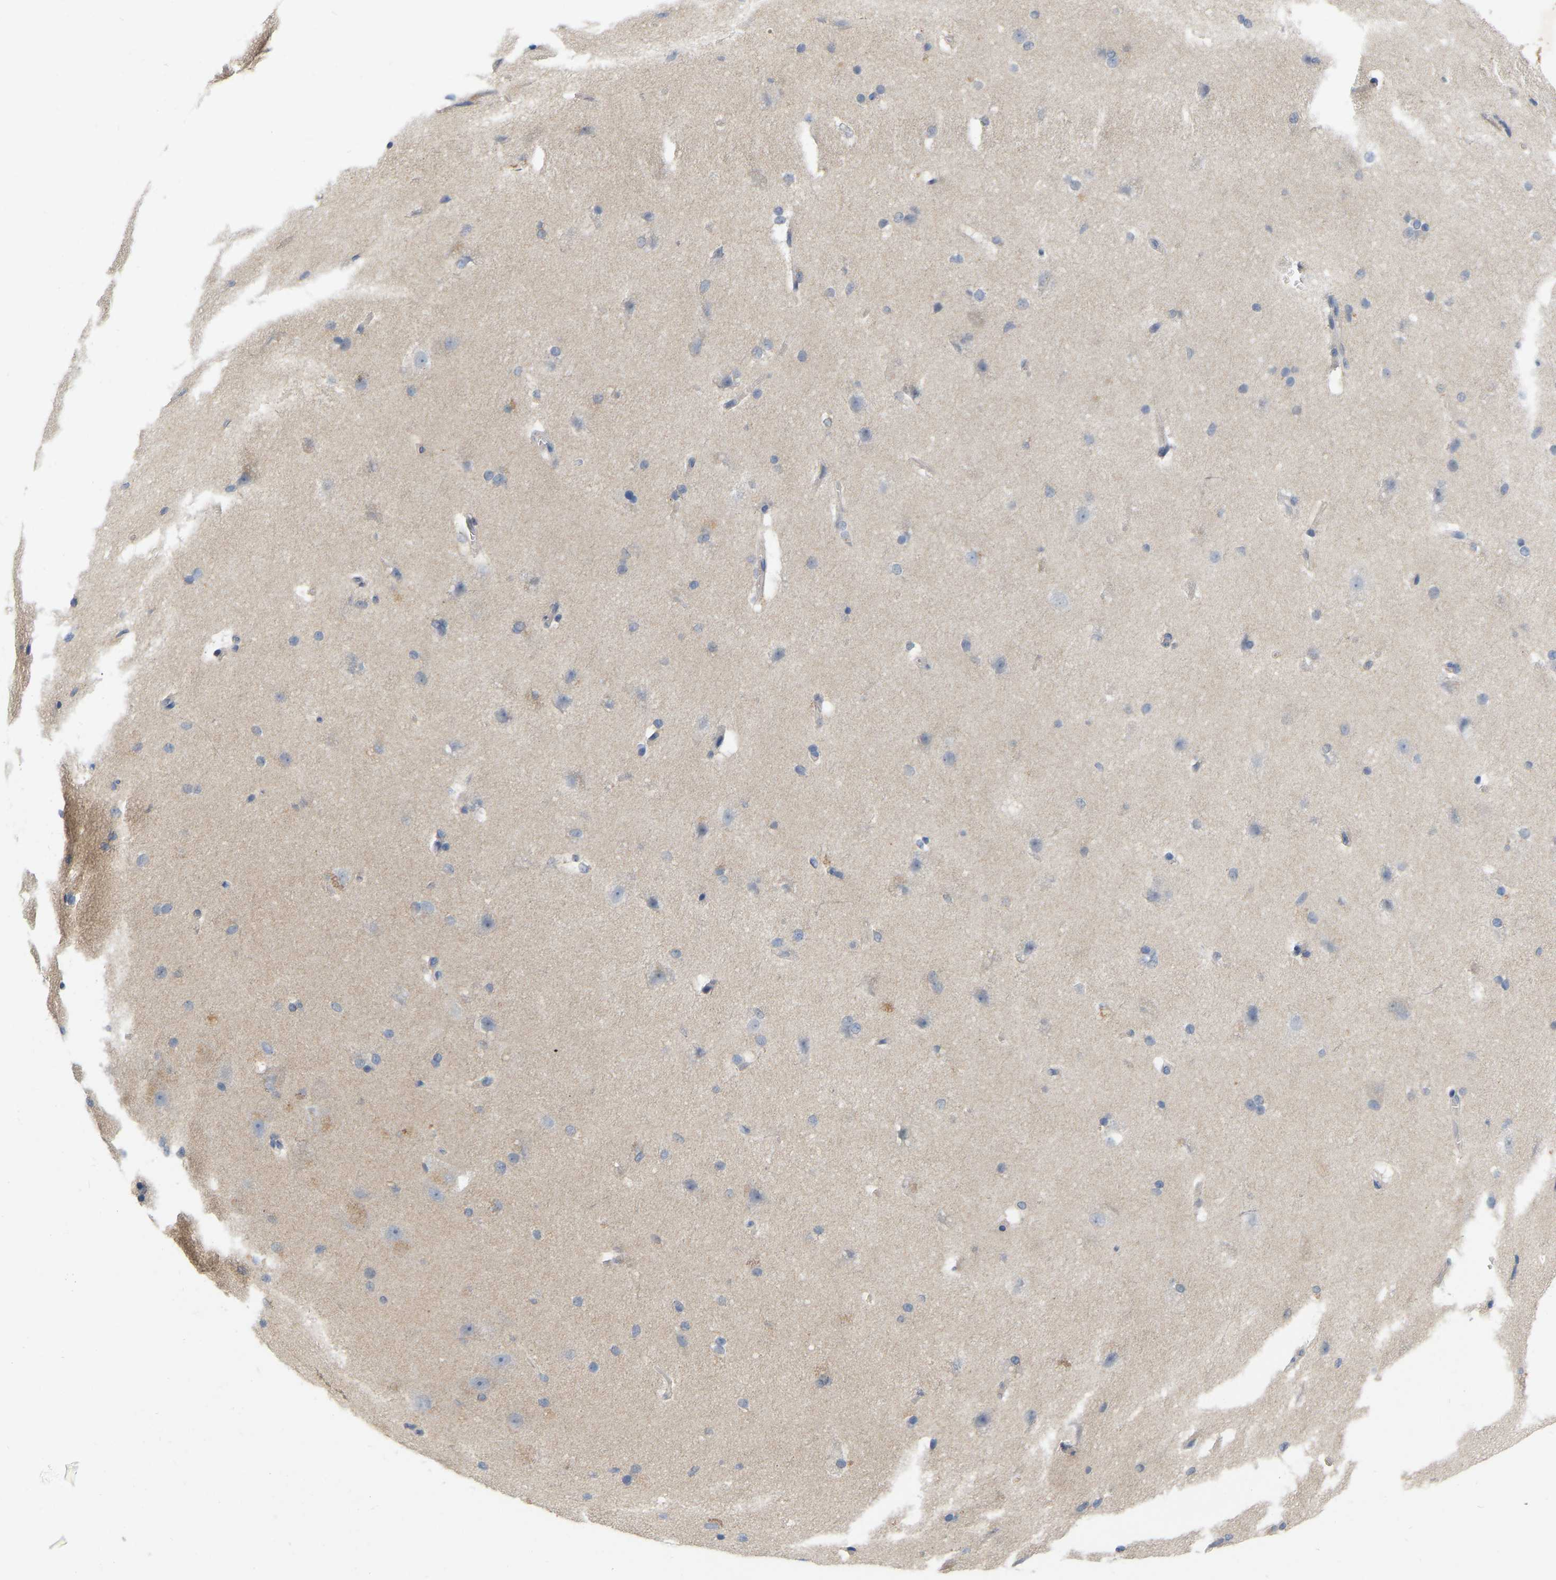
{"staining": {"intensity": "negative", "quantity": "none", "location": "none"}, "tissue": "cerebral cortex", "cell_type": "Endothelial cells", "image_type": "normal", "snomed": [{"axis": "morphology", "description": "Normal tissue, NOS"}, {"axis": "topography", "description": "Cerebral cortex"}, {"axis": "topography", "description": "Hippocampus"}], "caption": "Cerebral cortex stained for a protein using IHC reveals no staining endothelial cells.", "gene": "WIPI2", "patient": {"sex": "female", "age": 19}}